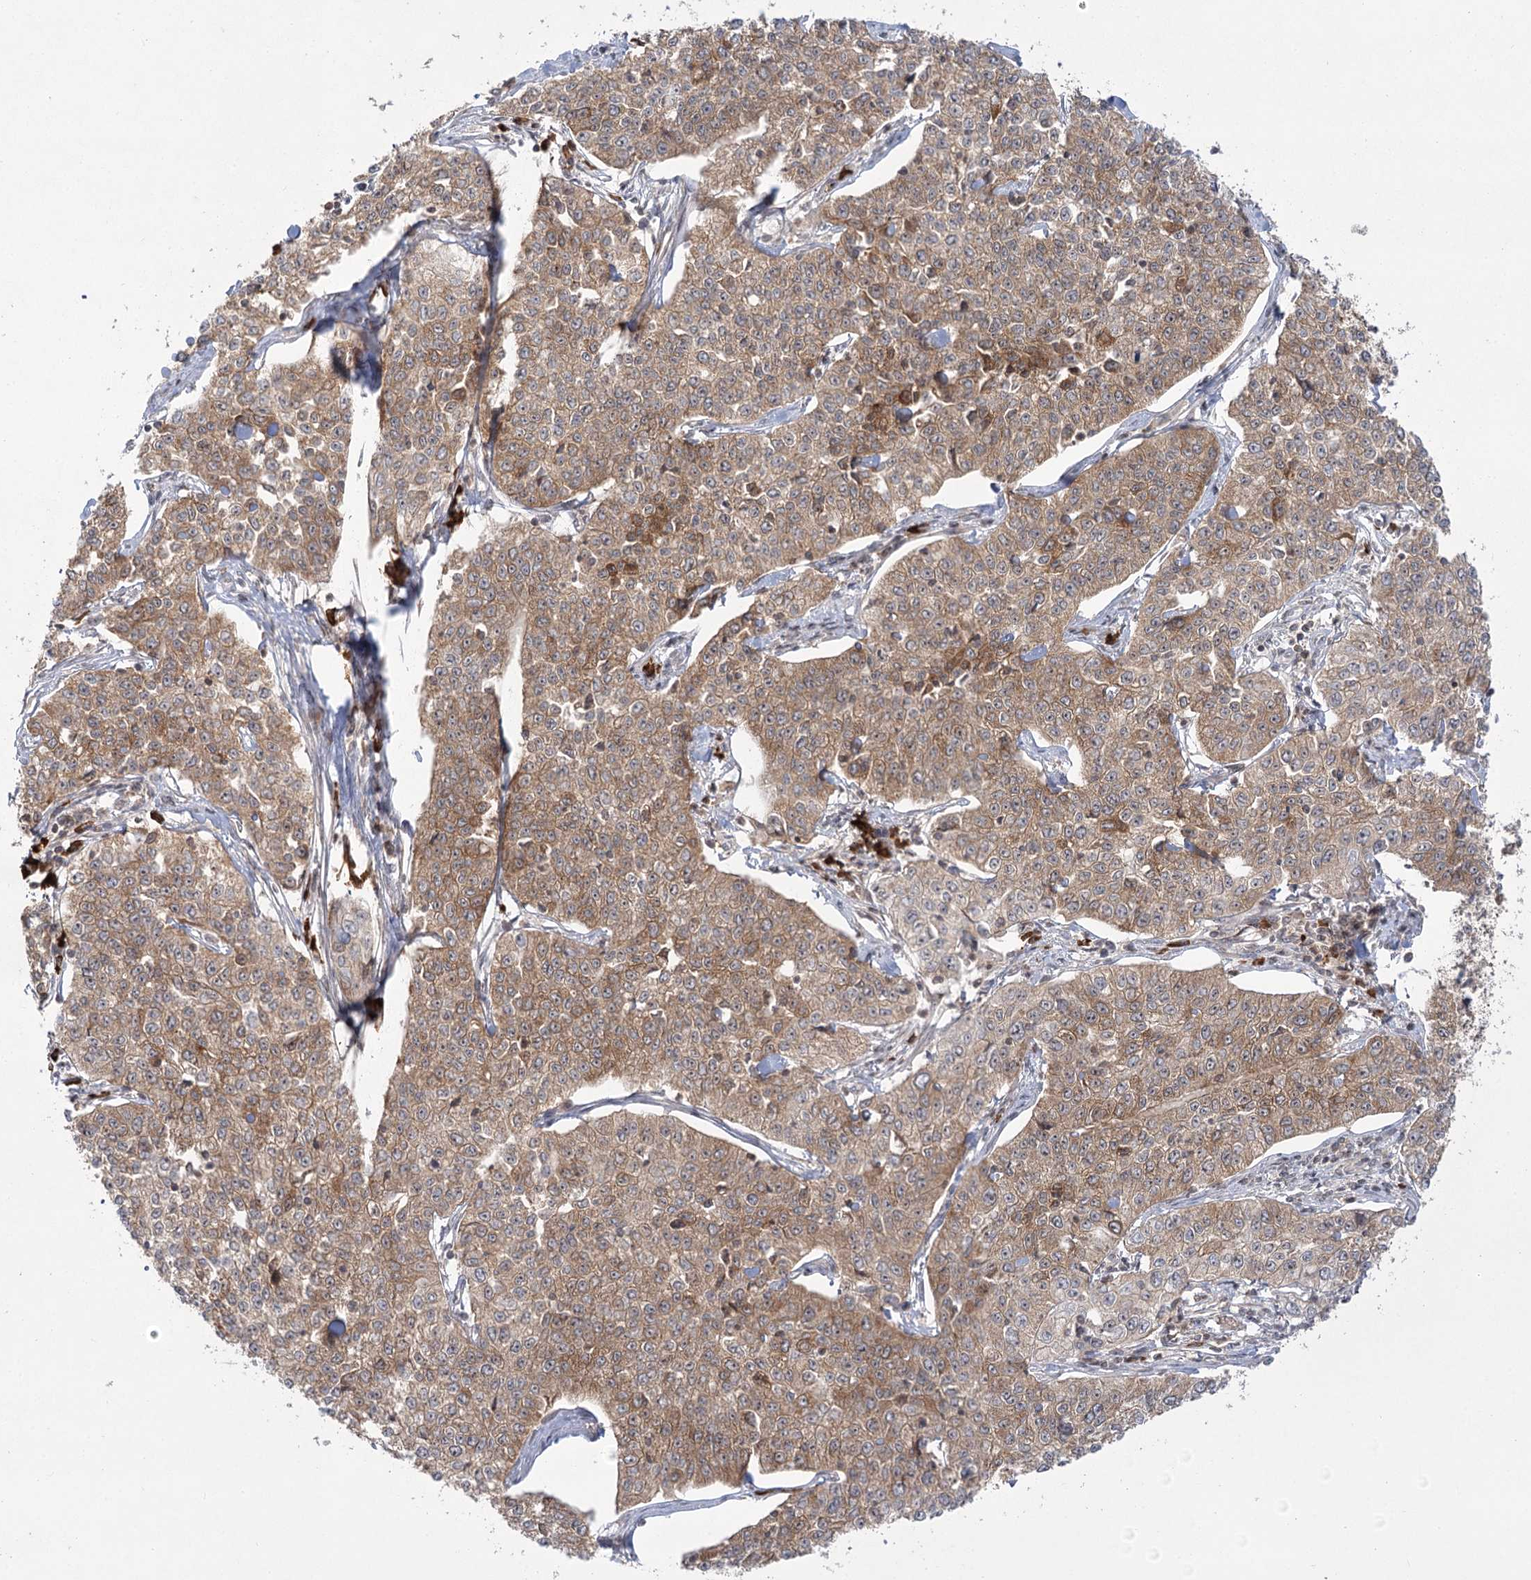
{"staining": {"intensity": "moderate", "quantity": ">75%", "location": "cytoplasmic/membranous"}, "tissue": "cervical cancer", "cell_type": "Tumor cells", "image_type": "cancer", "snomed": [{"axis": "morphology", "description": "Squamous cell carcinoma, NOS"}, {"axis": "topography", "description": "Cervix"}], "caption": "Immunohistochemical staining of squamous cell carcinoma (cervical) reveals medium levels of moderate cytoplasmic/membranous protein staining in about >75% of tumor cells. Immunohistochemistry (ihc) stains the protein in brown and the nuclei are stained blue.", "gene": "SYTL1", "patient": {"sex": "female", "age": 35}}